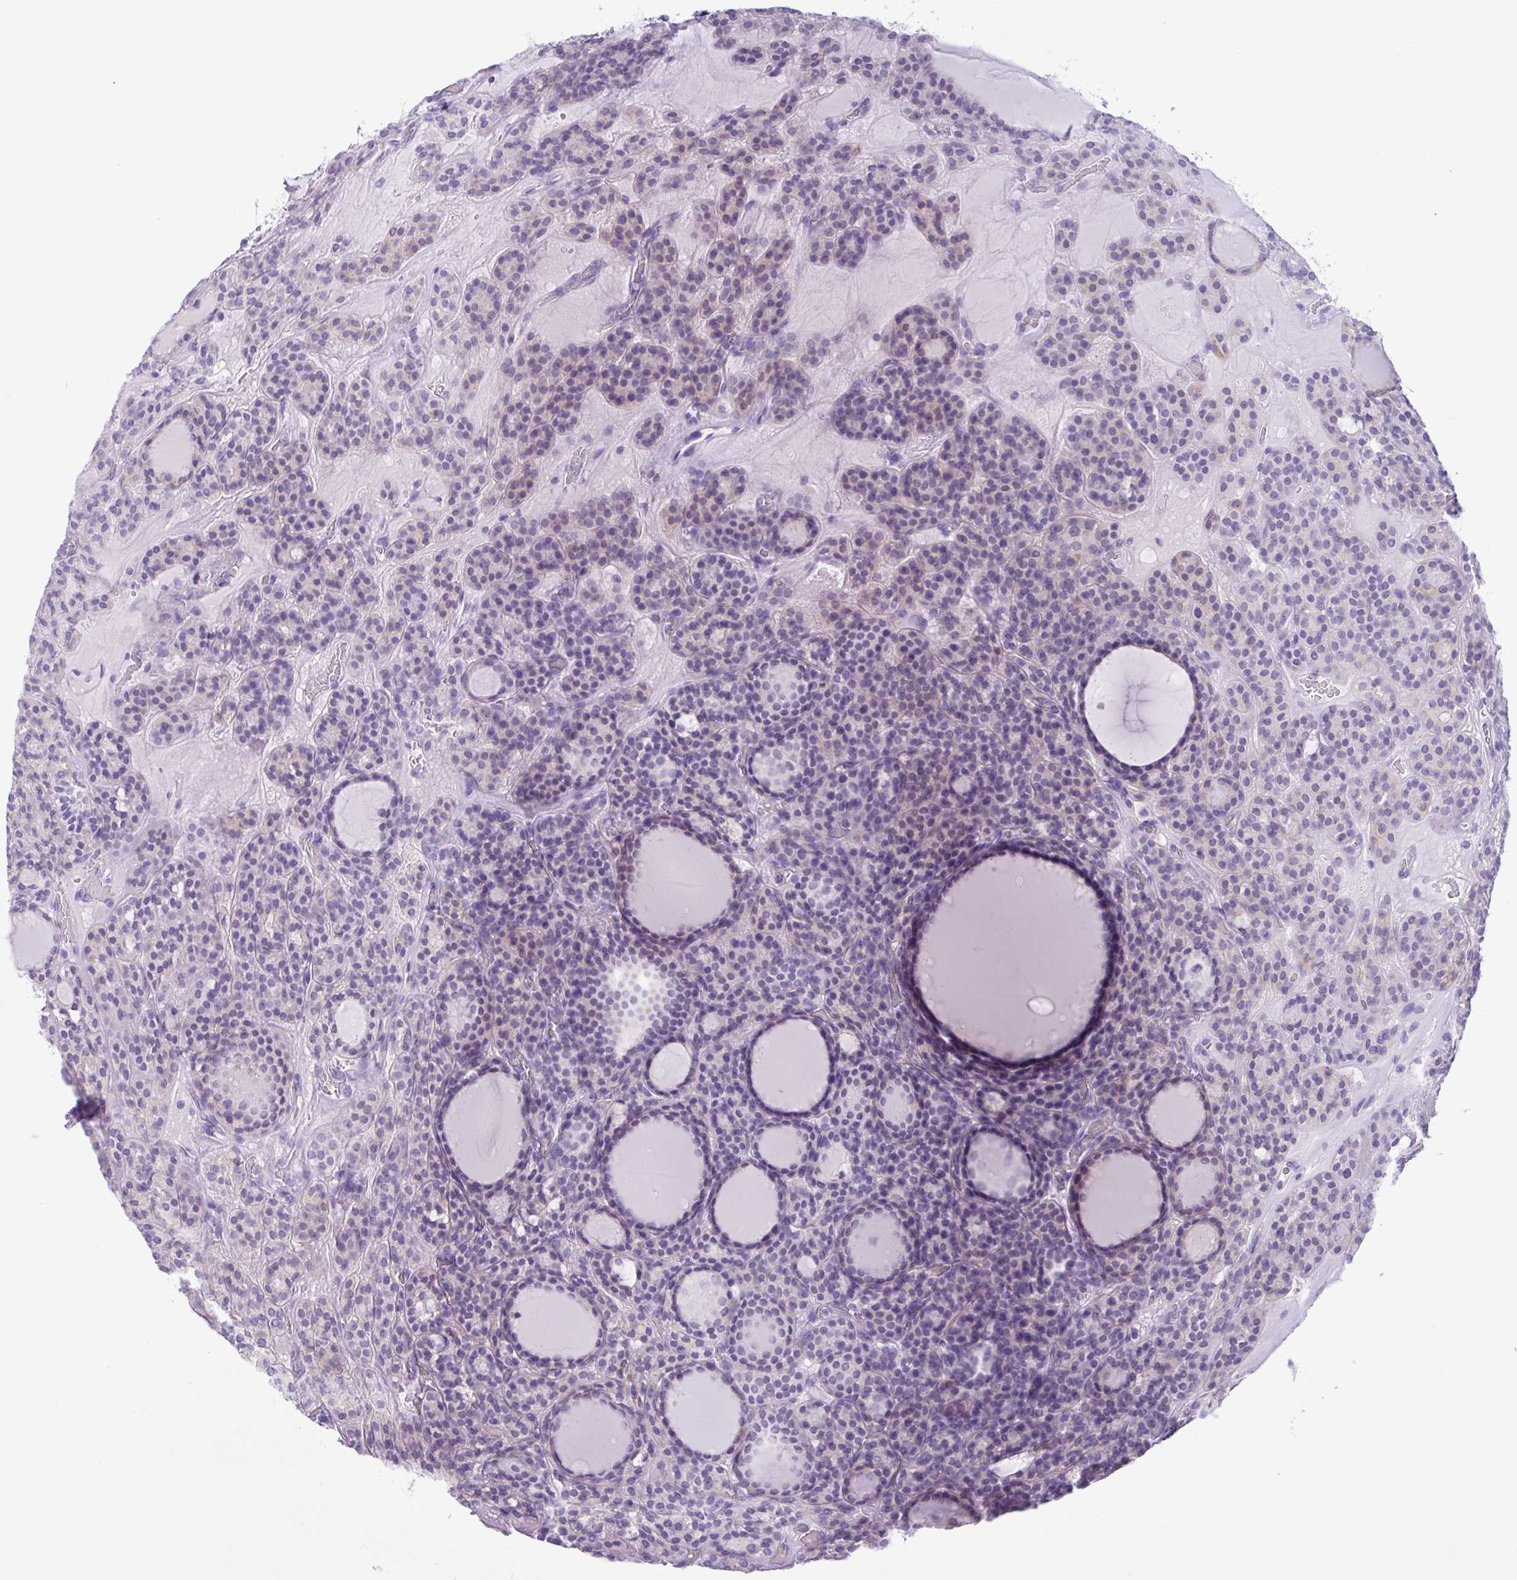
{"staining": {"intensity": "weak", "quantity": "<25%", "location": "cytoplasmic/membranous"}, "tissue": "thyroid cancer", "cell_type": "Tumor cells", "image_type": "cancer", "snomed": [{"axis": "morphology", "description": "Follicular adenoma carcinoma, NOS"}, {"axis": "topography", "description": "Thyroid gland"}], "caption": "Immunohistochemistry of human thyroid cancer shows no staining in tumor cells.", "gene": "CTSE", "patient": {"sex": "female", "age": 63}}